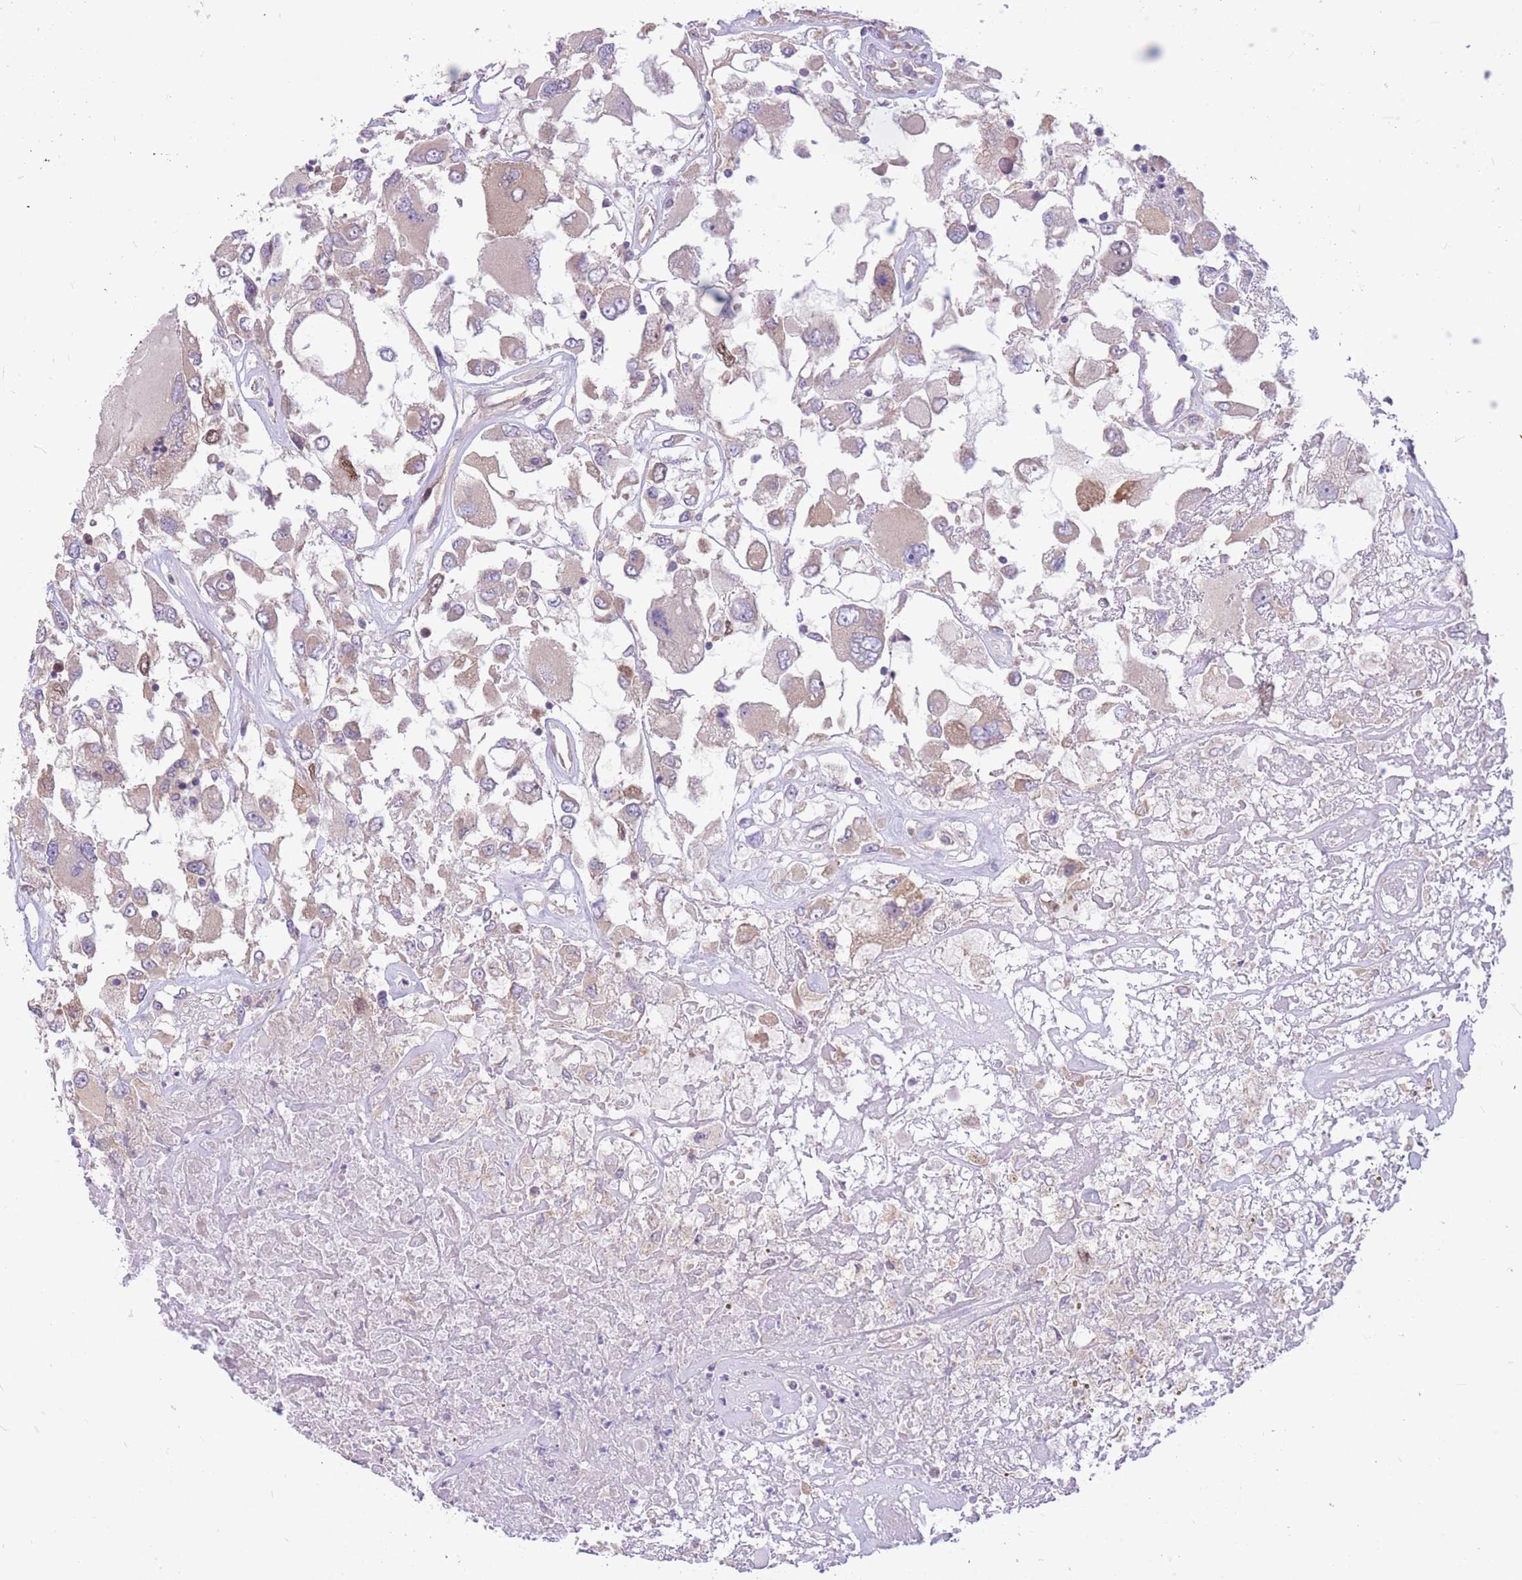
{"staining": {"intensity": "weak", "quantity": "25%-75%", "location": "cytoplasmic/membranous"}, "tissue": "renal cancer", "cell_type": "Tumor cells", "image_type": "cancer", "snomed": [{"axis": "morphology", "description": "Adenocarcinoma, NOS"}, {"axis": "topography", "description": "Kidney"}], "caption": "Adenocarcinoma (renal) stained with IHC demonstrates weak cytoplasmic/membranous expression in about 25%-75% of tumor cells. (IHC, brightfield microscopy, high magnification).", "gene": "GMNN", "patient": {"sex": "female", "age": 52}}